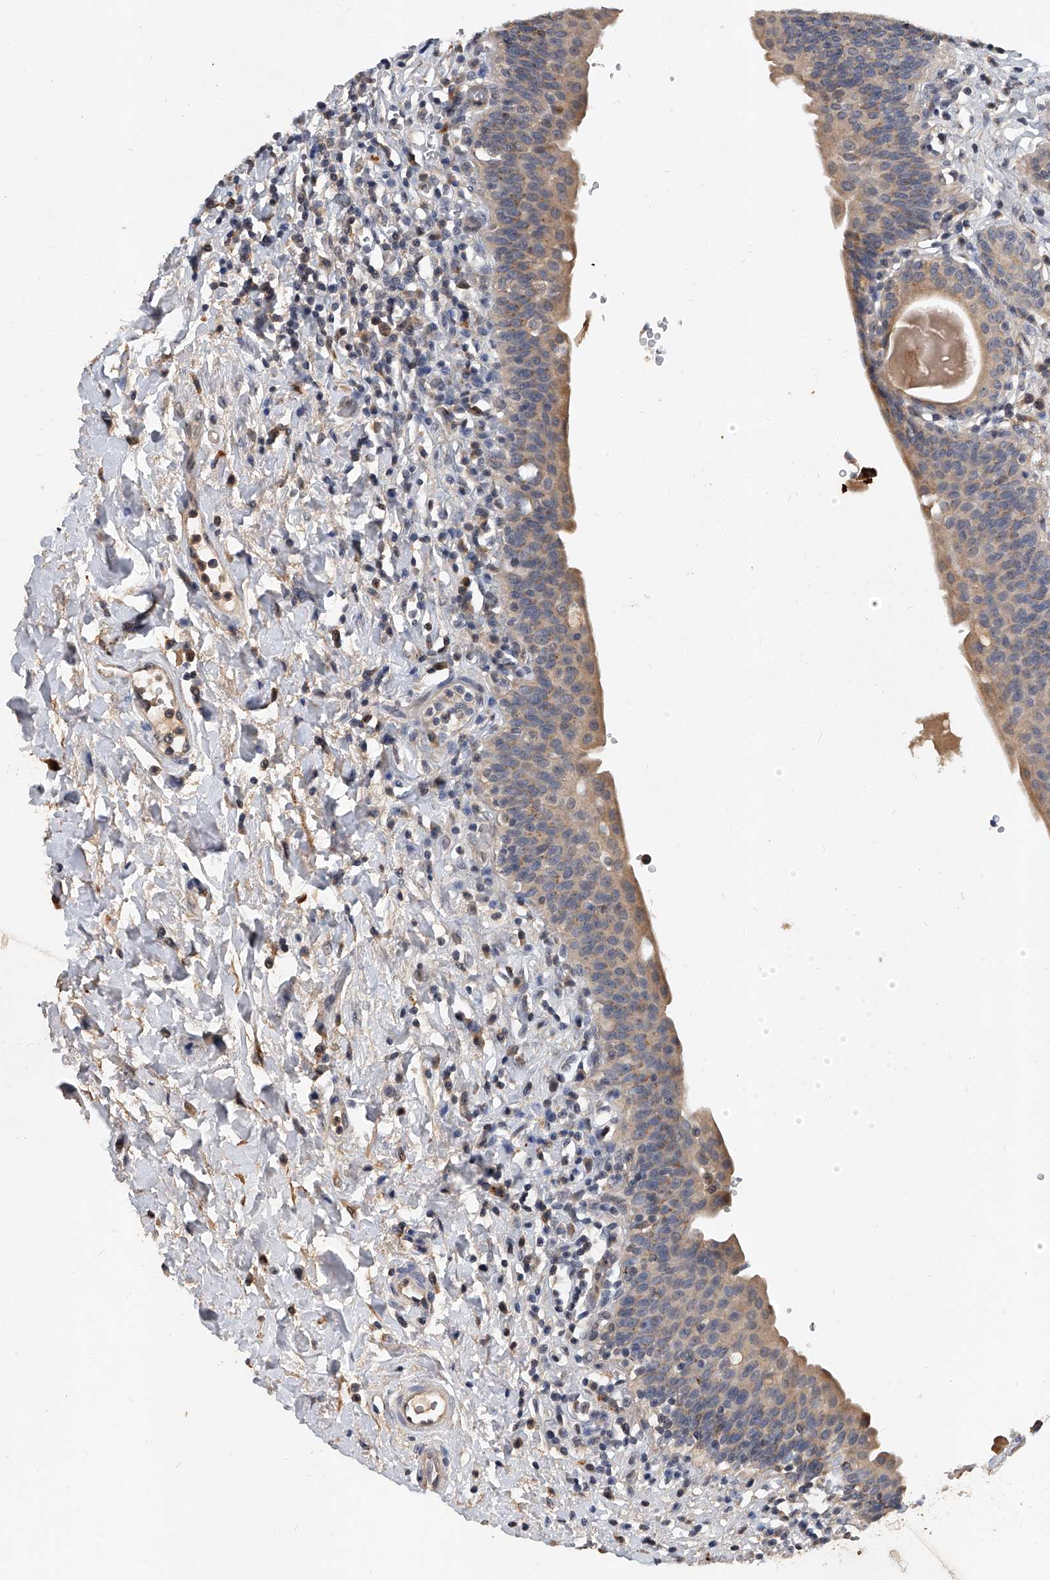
{"staining": {"intensity": "weak", "quantity": "25%-75%", "location": "cytoplasmic/membranous"}, "tissue": "urinary bladder", "cell_type": "Urothelial cells", "image_type": "normal", "snomed": [{"axis": "morphology", "description": "Normal tissue, NOS"}, {"axis": "topography", "description": "Urinary bladder"}], "caption": "Protein staining reveals weak cytoplasmic/membranous expression in approximately 25%-75% of urothelial cells in normal urinary bladder. (IHC, brightfield microscopy, high magnification).", "gene": "JAG2", "patient": {"sex": "male", "age": 83}}